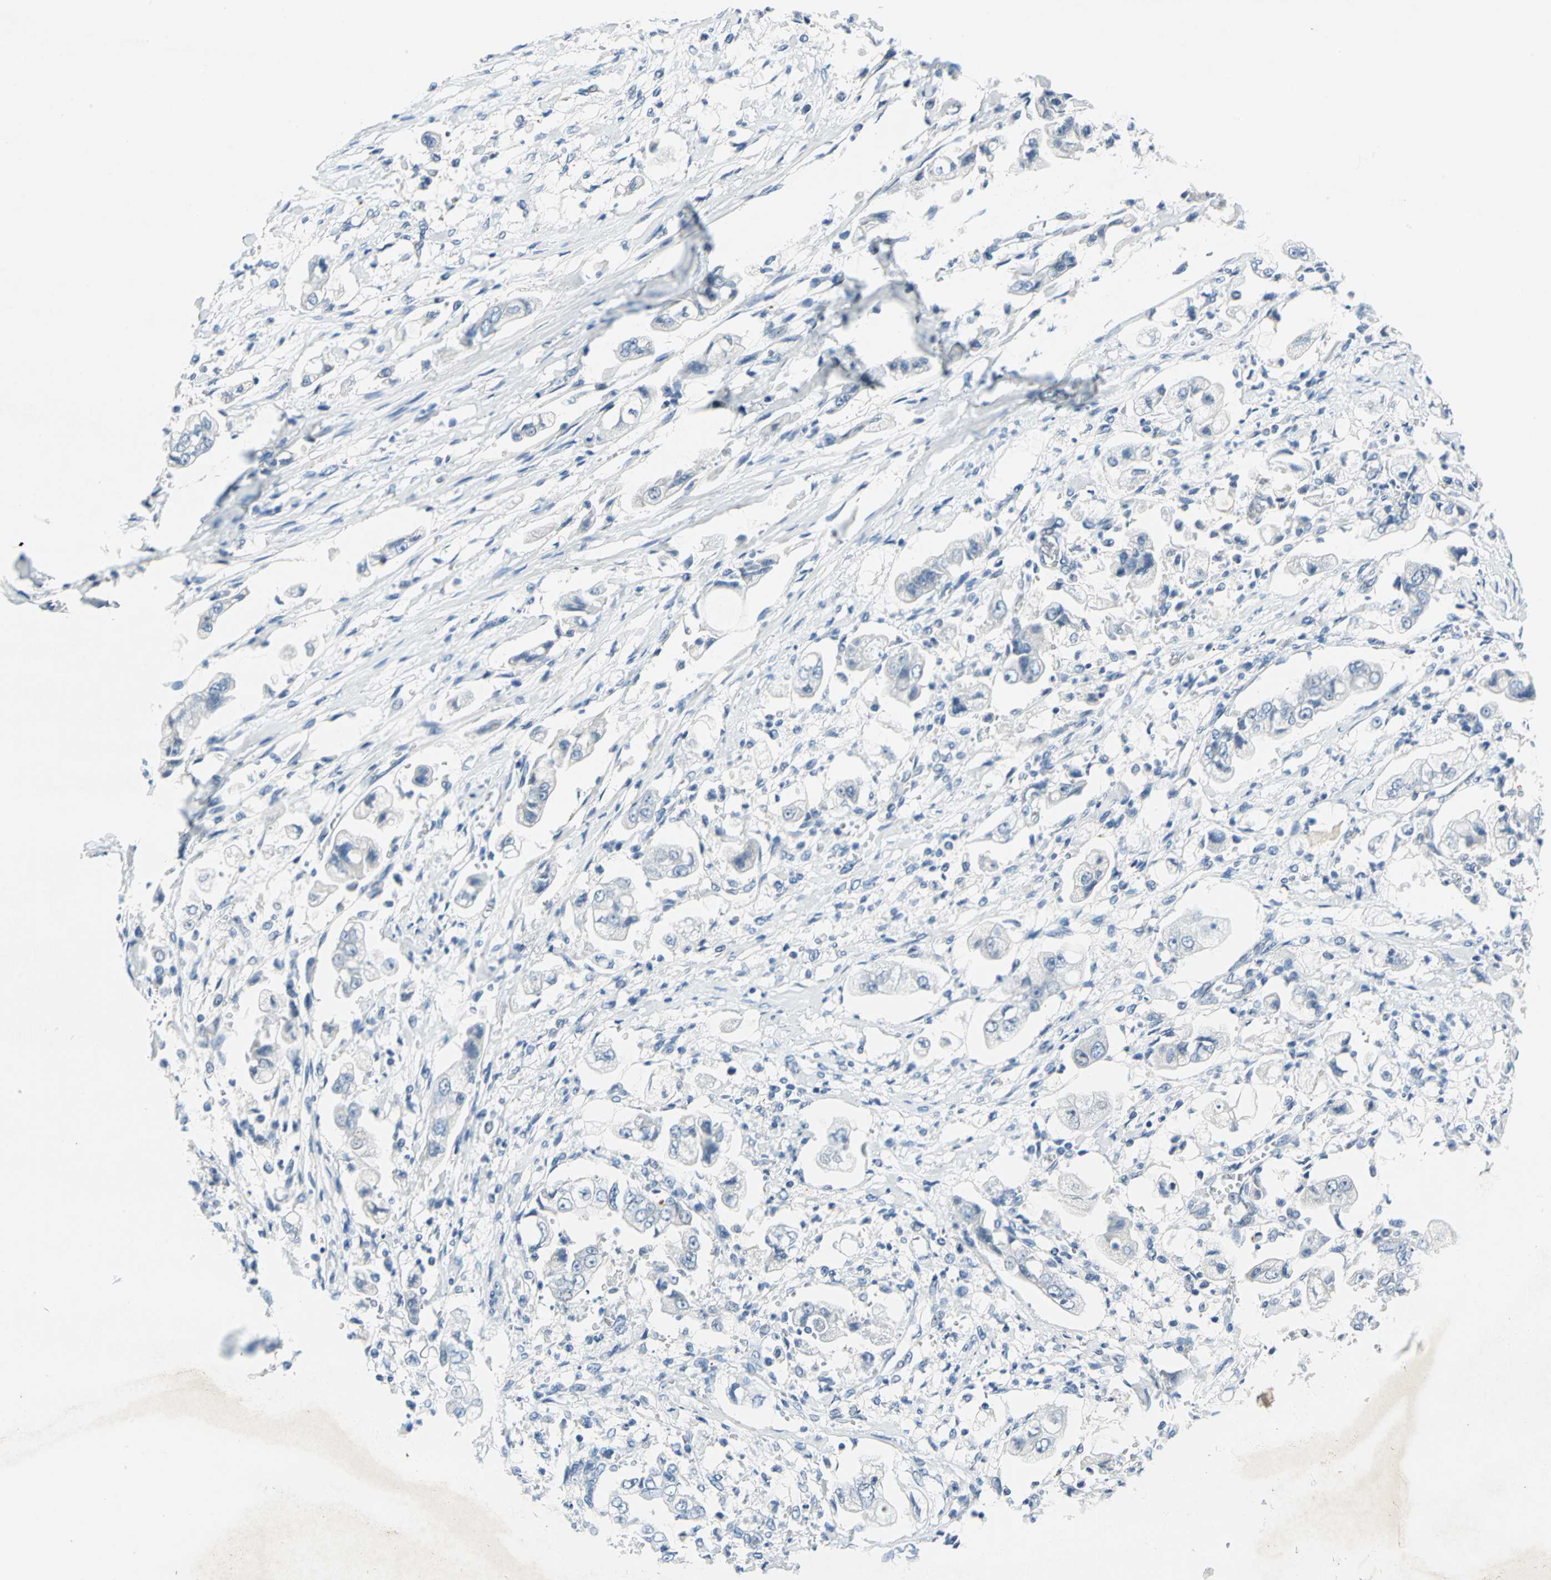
{"staining": {"intensity": "negative", "quantity": "none", "location": "none"}, "tissue": "stomach cancer", "cell_type": "Tumor cells", "image_type": "cancer", "snomed": [{"axis": "morphology", "description": "Adenocarcinoma, NOS"}, {"axis": "topography", "description": "Stomach"}], "caption": "IHC of stomach cancer (adenocarcinoma) shows no staining in tumor cells. The staining was performed using DAB to visualize the protein expression in brown, while the nuclei were stained in blue with hematoxylin (Magnification: 20x).", "gene": "RAD17", "patient": {"sex": "male", "age": 62}}